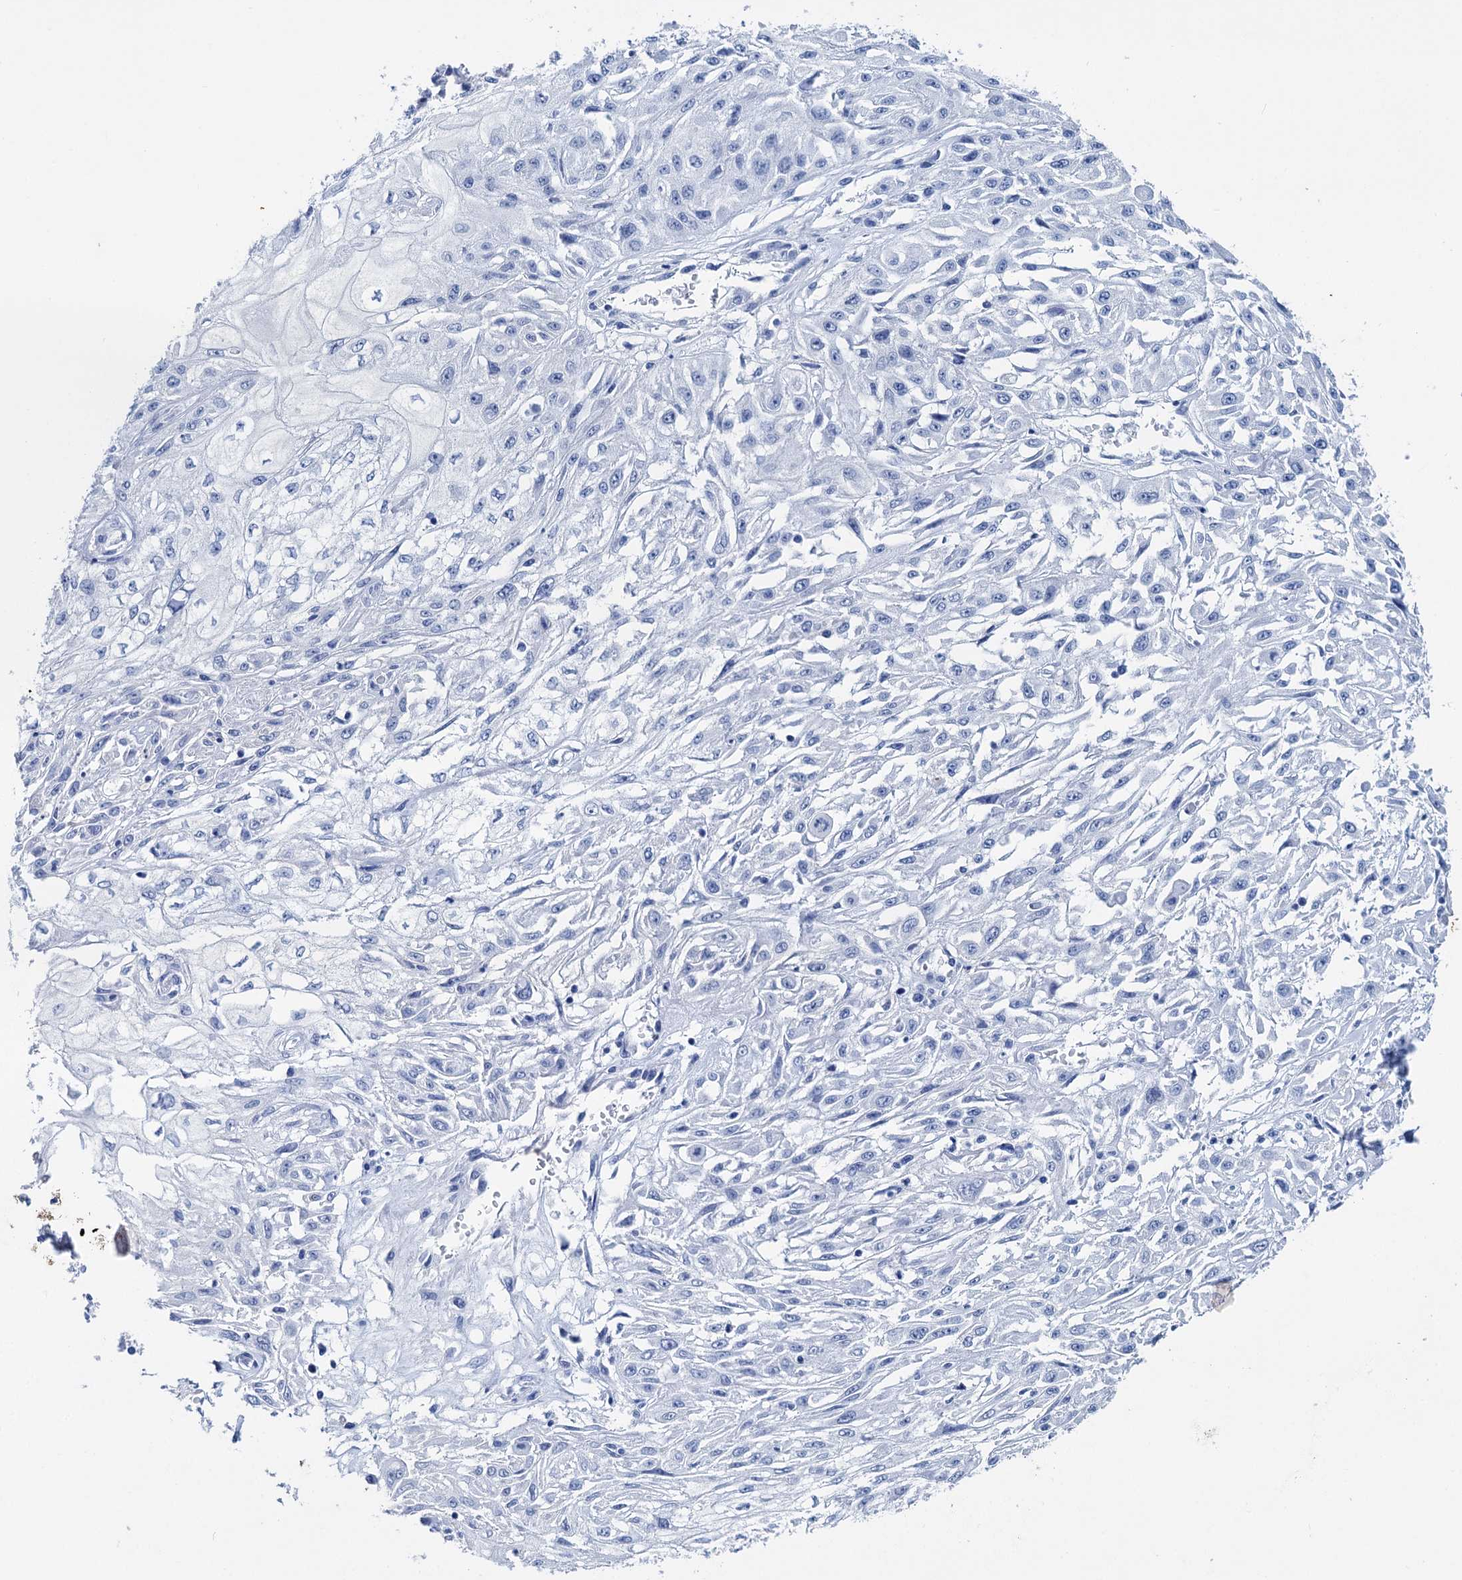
{"staining": {"intensity": "negative", "quantity": "none", "location": "none"}, "tissue": "skin cancer", "cell_type": "Tumor cells", "image_type": "cancer", "snomed": [{"axis": "morphology", "description": "Squamous cell carcinoma, NOS"}, {"axis": "morphology", "description": "Squamous cell carcinoma, metastatic, NOS"}, {"axis": "topography", "description": "Skin"}, {"axis": "topography", "description": "Lymph node"}], "caption": "Histopathology image shows no protein expression in tumor cells of metastatic squamous cell carcinoma (skin) tissue.", "gene": "BRINP1", "patient": {"sex": "male", "age": 75}}